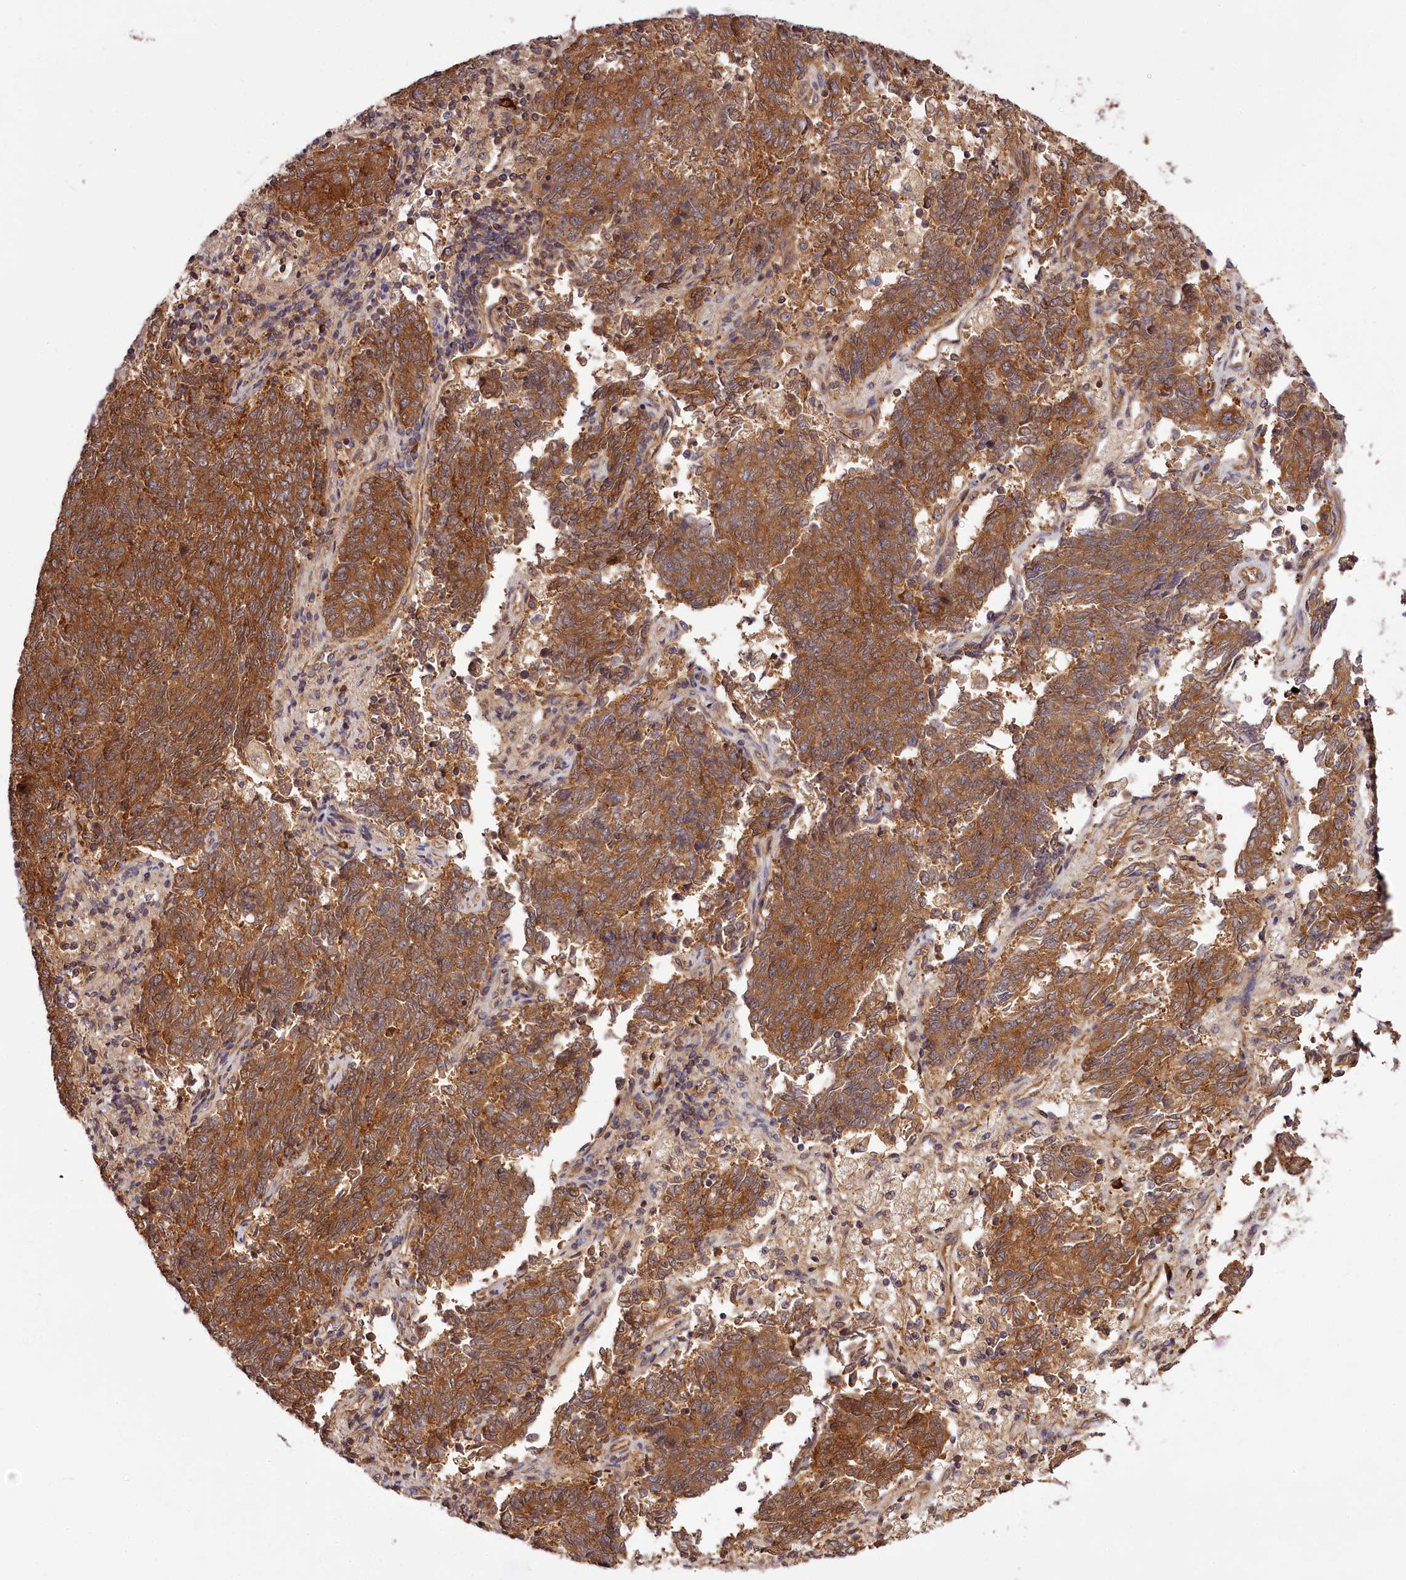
{"staining": {"intensity": "strong", "quantity": ">75%", "location": "cytoplasmic/membranous"}, "tissue": "endometrial cancer", "cell_type": "Tumor cells", "image_type": "cancer", "snomed": [{"axis": "morphology", "description": "Adenocarcinoma, NOS"}, {"axis": "topography", "description": "Endometrium"}], "caption": "A brown stain labels strong cytoplasmic/membranous positivity of a protein in endometrial cancer (adenocarcinoma) tumor cells. The protein is shown in brown color, while the nuclei are stained blue.", "gene": "TARS1", "patient": {"sex": "female", "age": 80}}